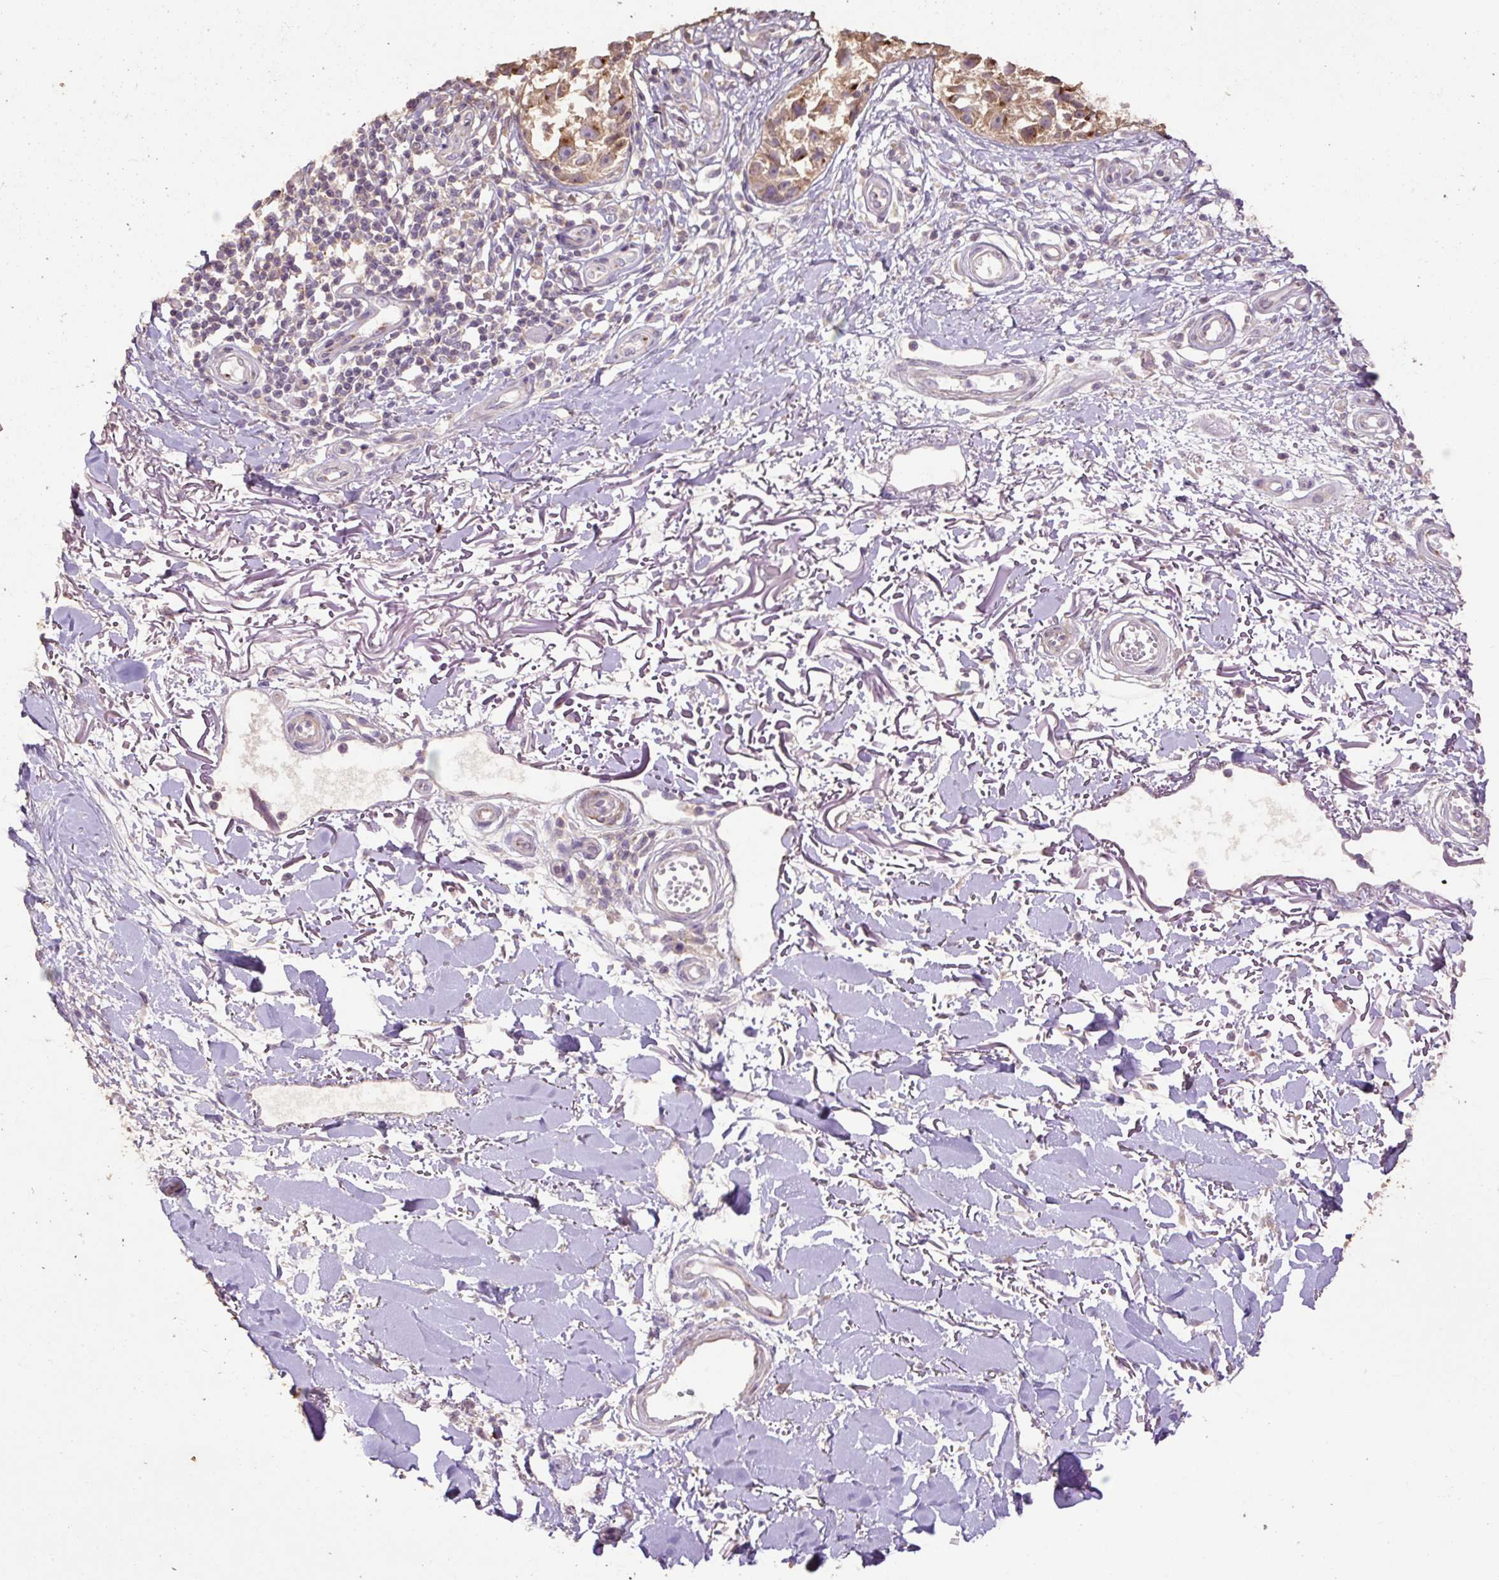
{"staining": {"intensity": "moderate", "quantity": ">75%", "location": "cytoplasmic/membranous"}, "tissue": "melanoma", "cell_type": "Tumor cells", "image_type": "cancer", "snomed": [{"axis": "morphology", "description": "Malignant melanoma, NOS"}, {"axis": "topography", "description": "Skin"}], "caption": "A brown stain highlights moderate cytoplasmic/membranous expression of a protein in human malignant melanoma tumor cells. The staining was performed using DAB, with brown indicating positive protein expression. Nuclei are stained blue with hematoxylin.", "gene": "ABR", "patient": {"sex": "male", "age": 73}}